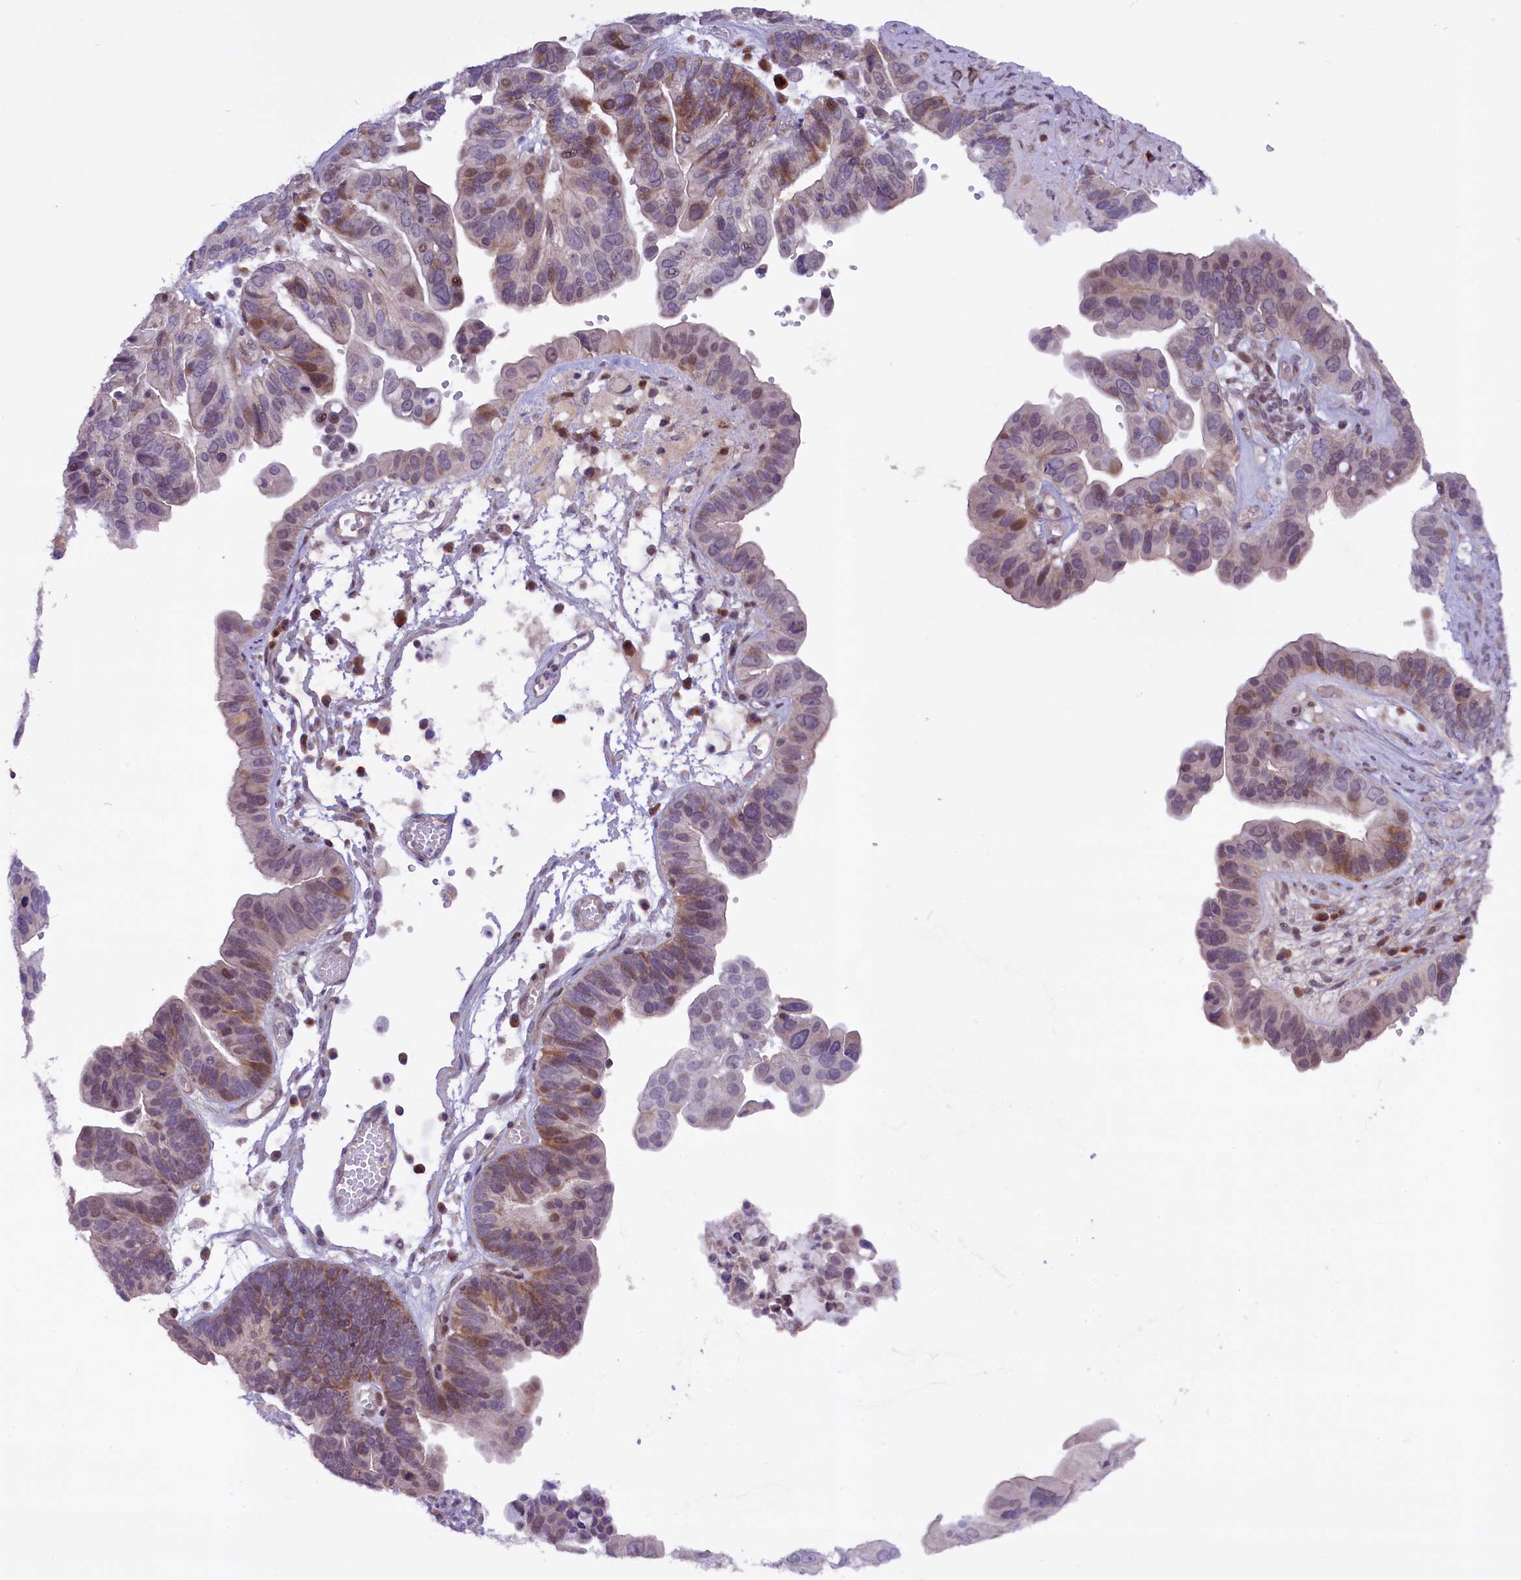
{"staining": {"intensity": "moderate", "quantity": "25%-75%", "location": "cytoplasmic/membranous,nuclear"}, "tissue": "ovarian cancer", "cell_type": "Tumor cells", "image_type": "cancer", "snomed": [{"axis": "morphology", "description": "Cystadenocarcinoma, serous, NOS"}, {"axis": "topography", "description": "Ovary"}], "caption": "This is an image of IHC staining of ovarian cancer, which shows moderate staining in the cytoplasmic/membranous and nuclear of tumor cells.", "gene": "HDAC5", "patient": {"sex": "female", "age": 56}}